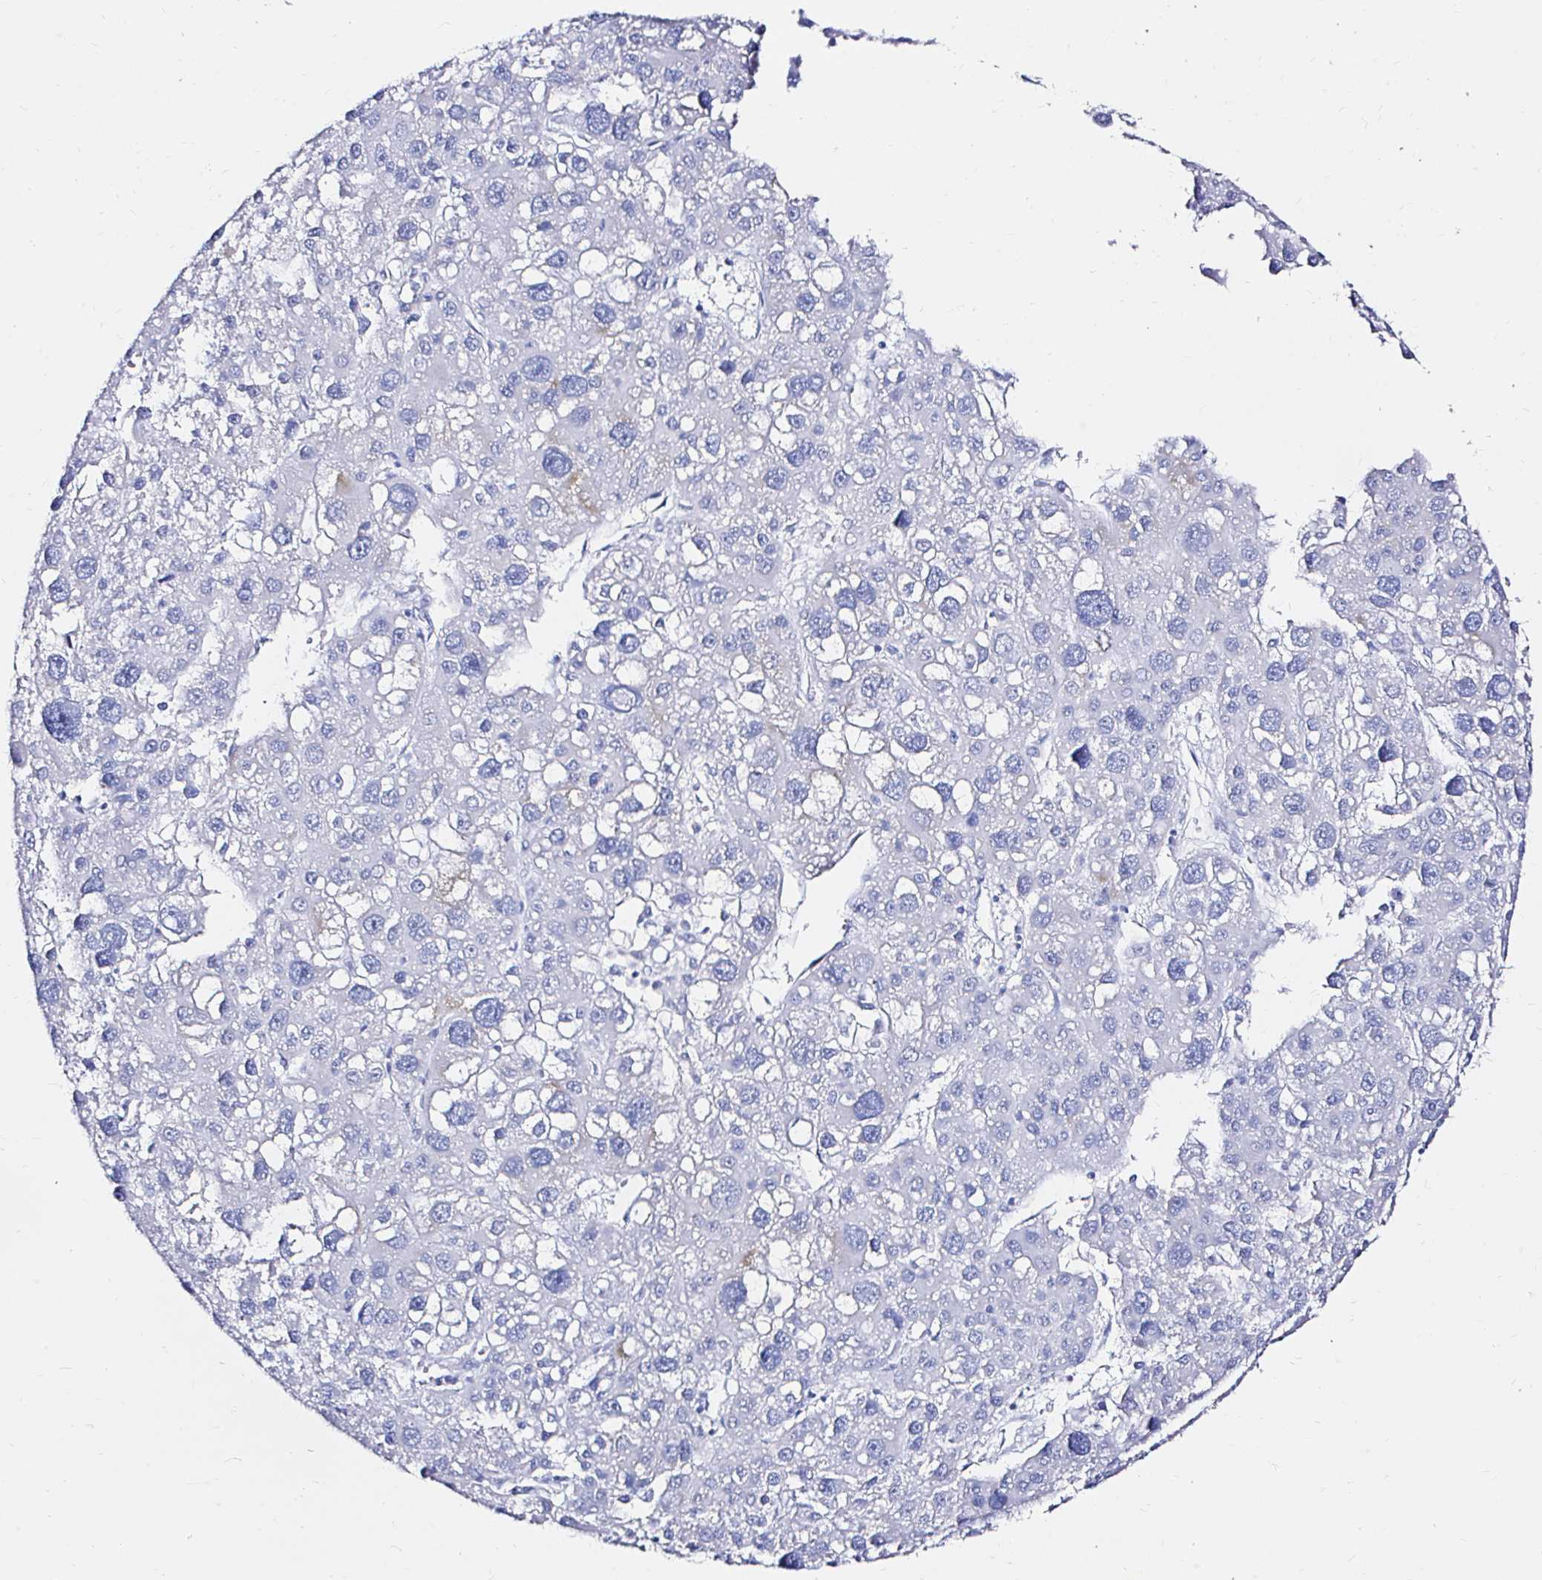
{"staining": {"intensity": "negative", "quantity": "none", "location": "none"}, "tissue": "liver cancer", "cell_type": "Tumor cells", "image_type": "cancer", "snomed": [{"axis": "morphology", "description": "Carcinoma, Hepatocellular, NOS"}, {"axis": "topography", "description": "Liver"}], "caption": "A high-resolution photomicrograph shows immunohistochemistry staining of liver hepatocellular carcinoma, which exhibits no significant staining in tumor cells. (Brightfield microscopy of DAB immunohistochemistry at high magnification).", "gene": "ZNF432", "patient": {"sex": "male", "age": 73}}